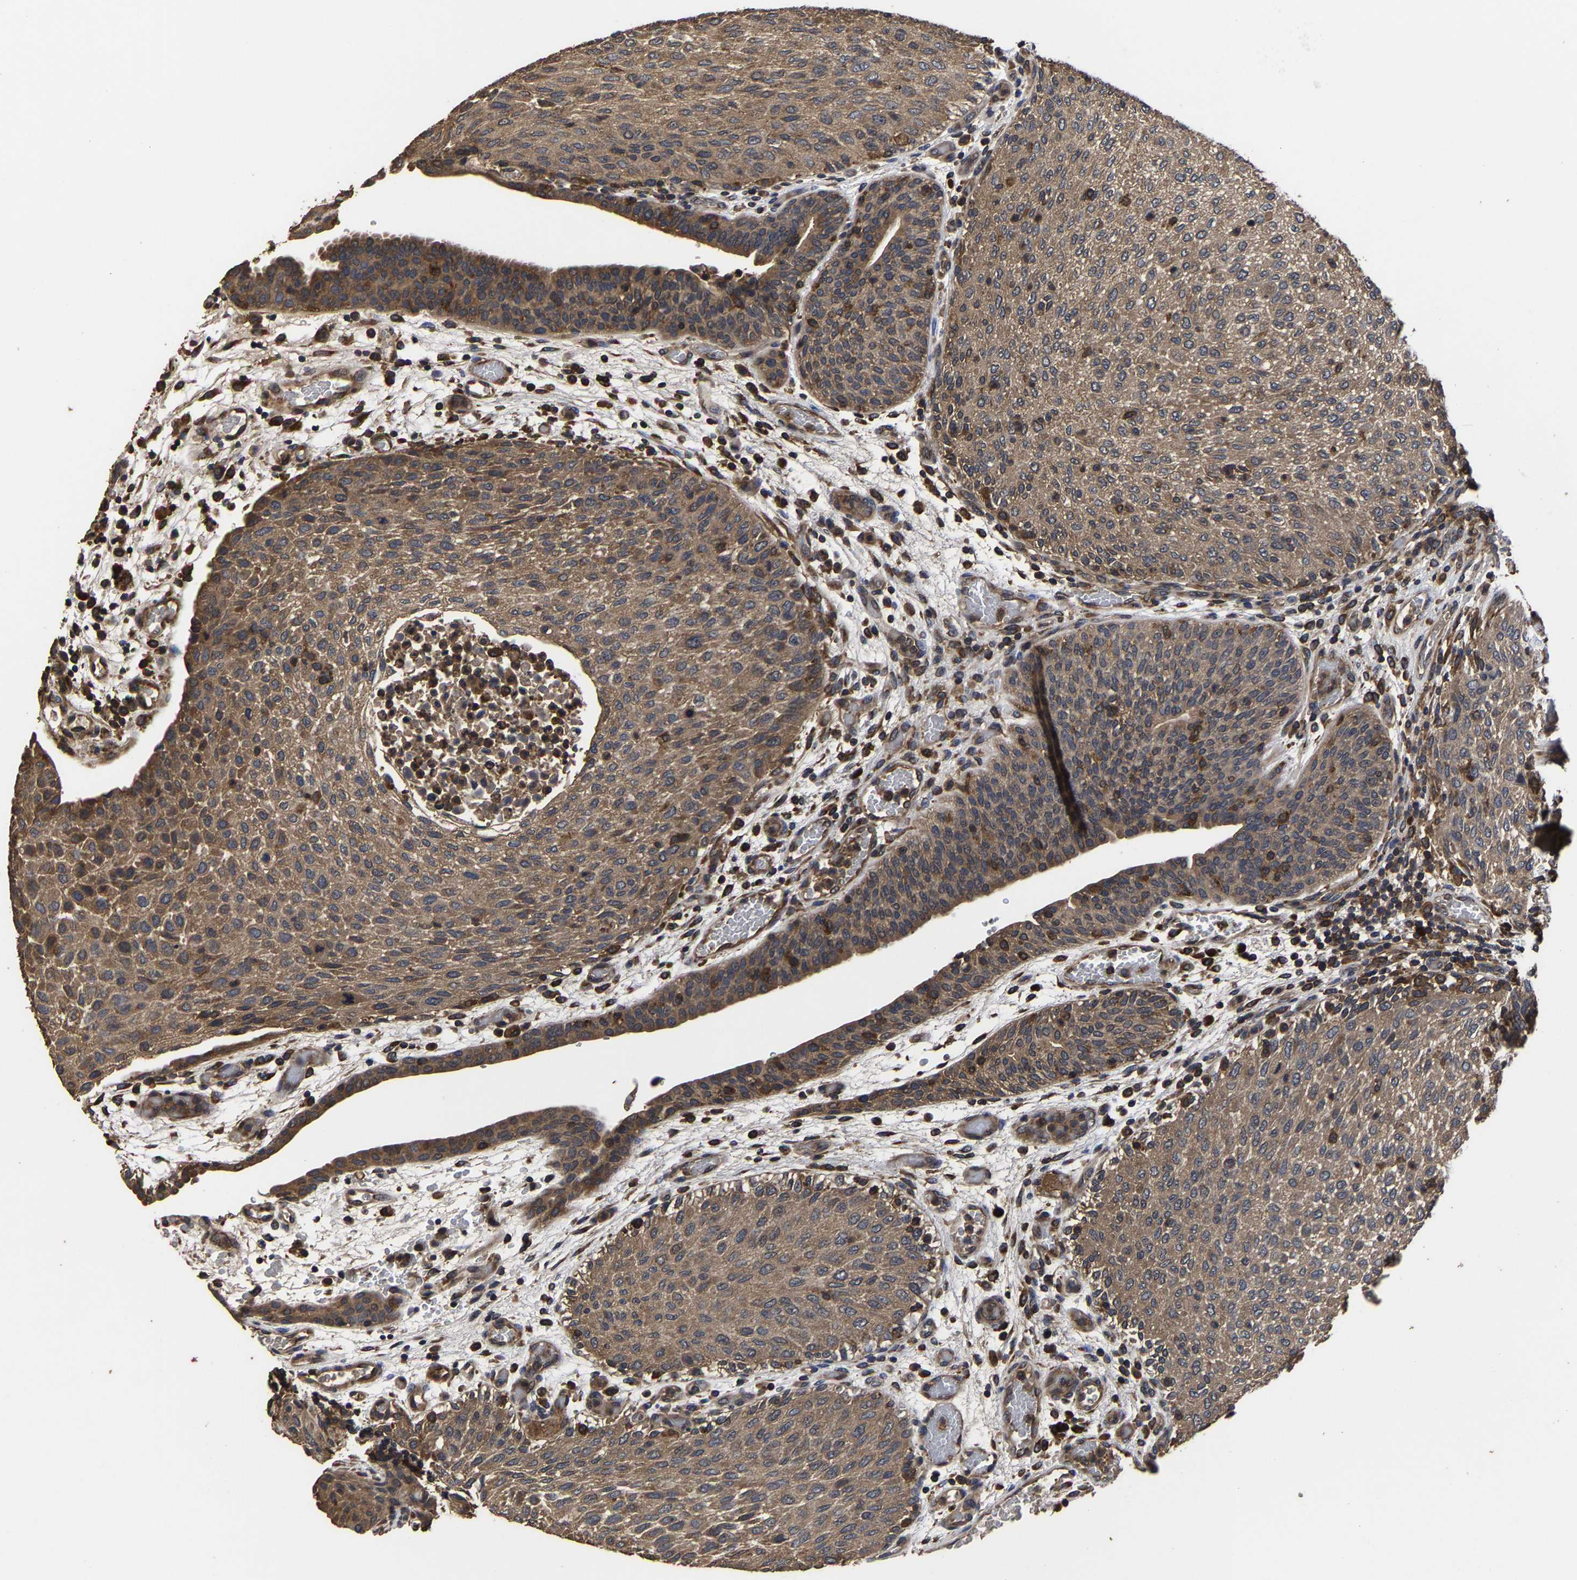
{"staining": {"intensity": "moderate", "quantity": ">75%", "location": "cytoplasmic/membranous"}, "tissue": "urothelial cancer", "cell_type": "Tumor cells", "image_type": "cancer", "snomed": [{"axis": "morphology", "description": "Urothelial carcinoma, Low grade"}, {"axis": "morphology", "description": "Urothelial carcinoma, High grade"}, {"axis": "topography", "description": "Urinary bladder"}], "caption": "Immunohistochemical staining of urothelial cancer shows moderate cytoplasmic/membranous protein positivity in approximately >75% of tumor cells.", "gene": "ITCH", "patient": {"sex": "male", "age": 35}}